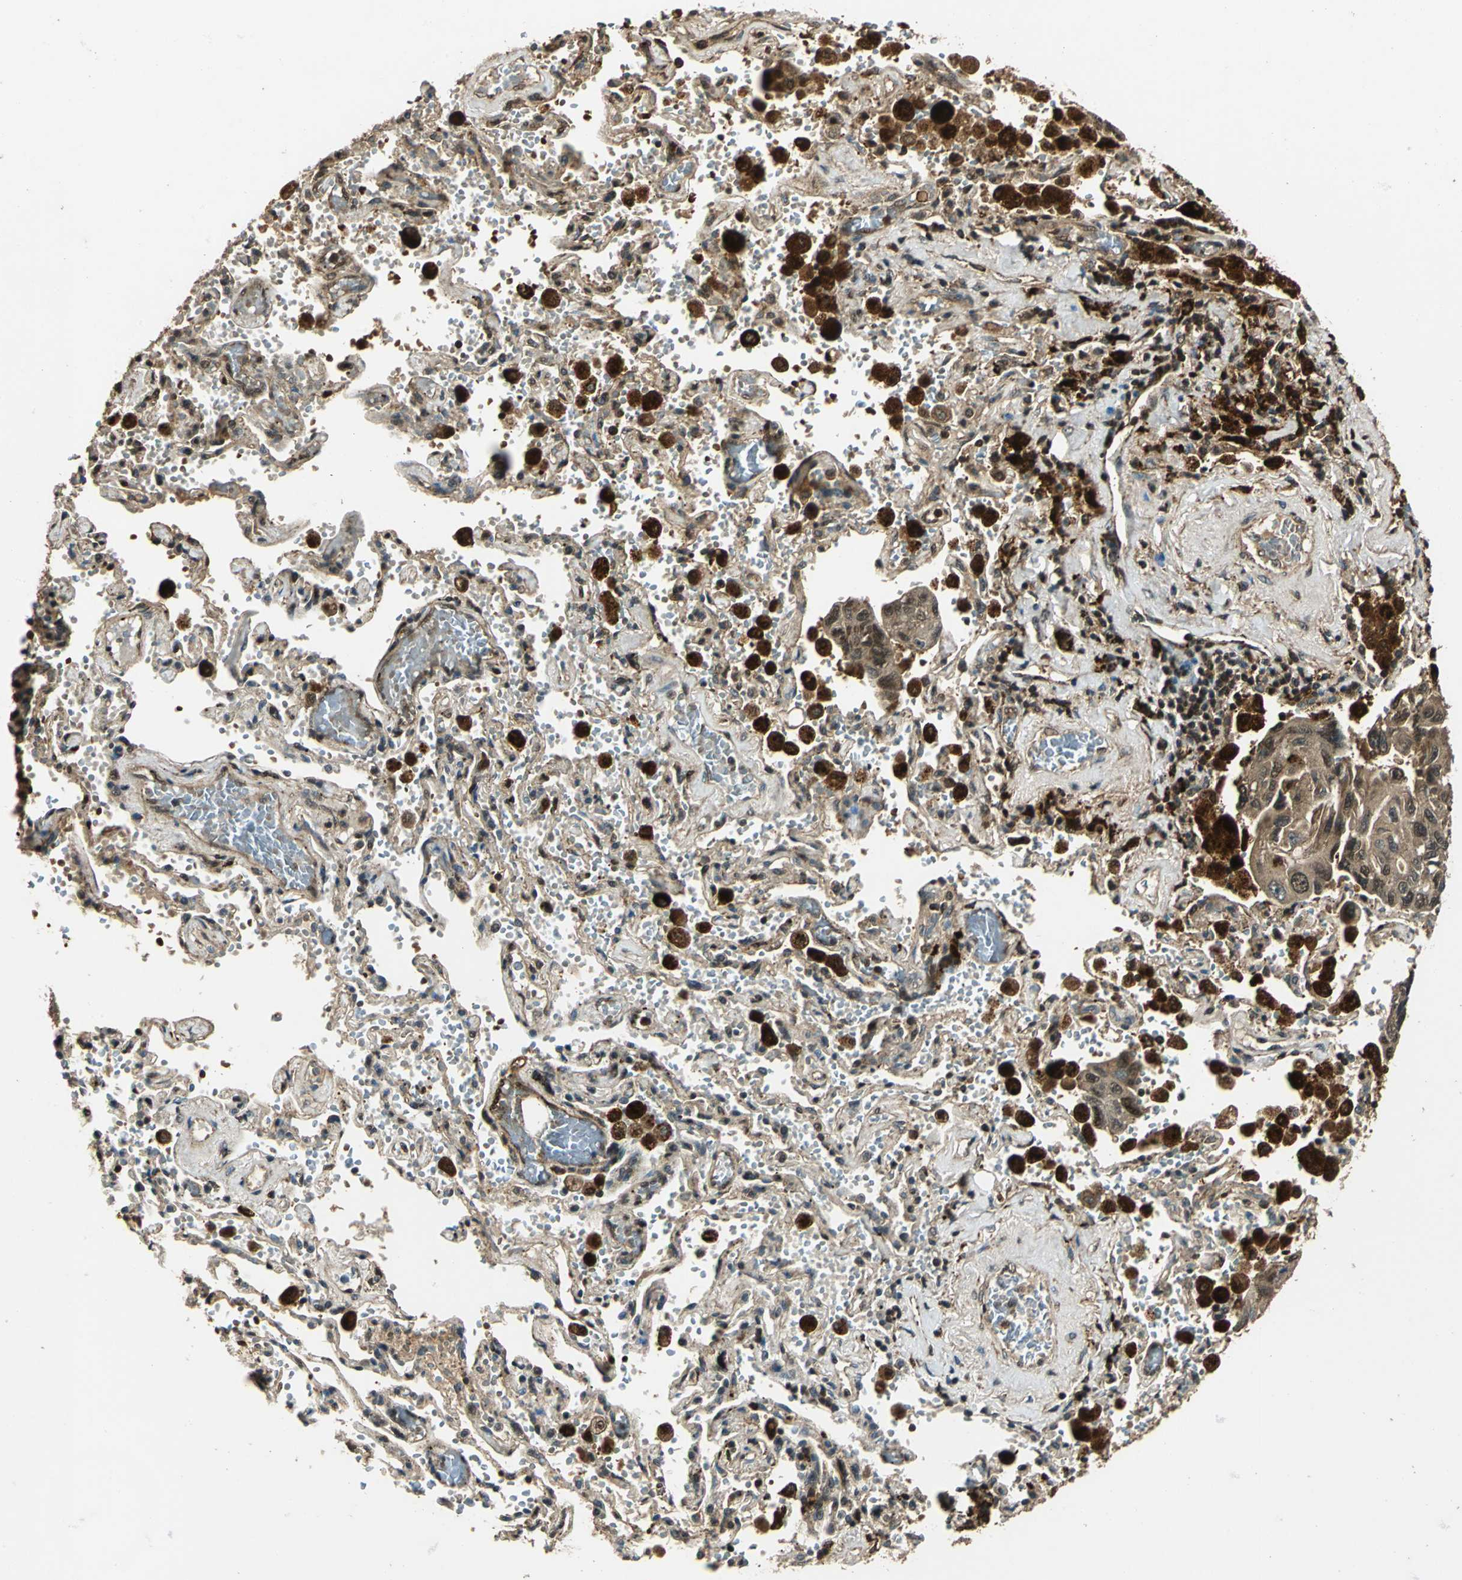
{"staining": {"intensity": "moderate", "quantity": ">75%", "location": "cytoplasmic/membranous,nuclear"}, "tissue": "lung cancer", "cell_type": "Tumor cells", "image_type": "cancer", "snomed": [{"axis": "morphology", "description": "Adenocarcinoma, NOS"}, {"axis": "topography", "description": "Lung"}], "caption": "Human lung cancer stained with a brown dye demonstrates moderate cytoplasmic/membranous and nuclear positive staining in about >75% of tumor cells.", "gene": "PPP1R13L", "patient": {"sex": "male", "age": 64}}